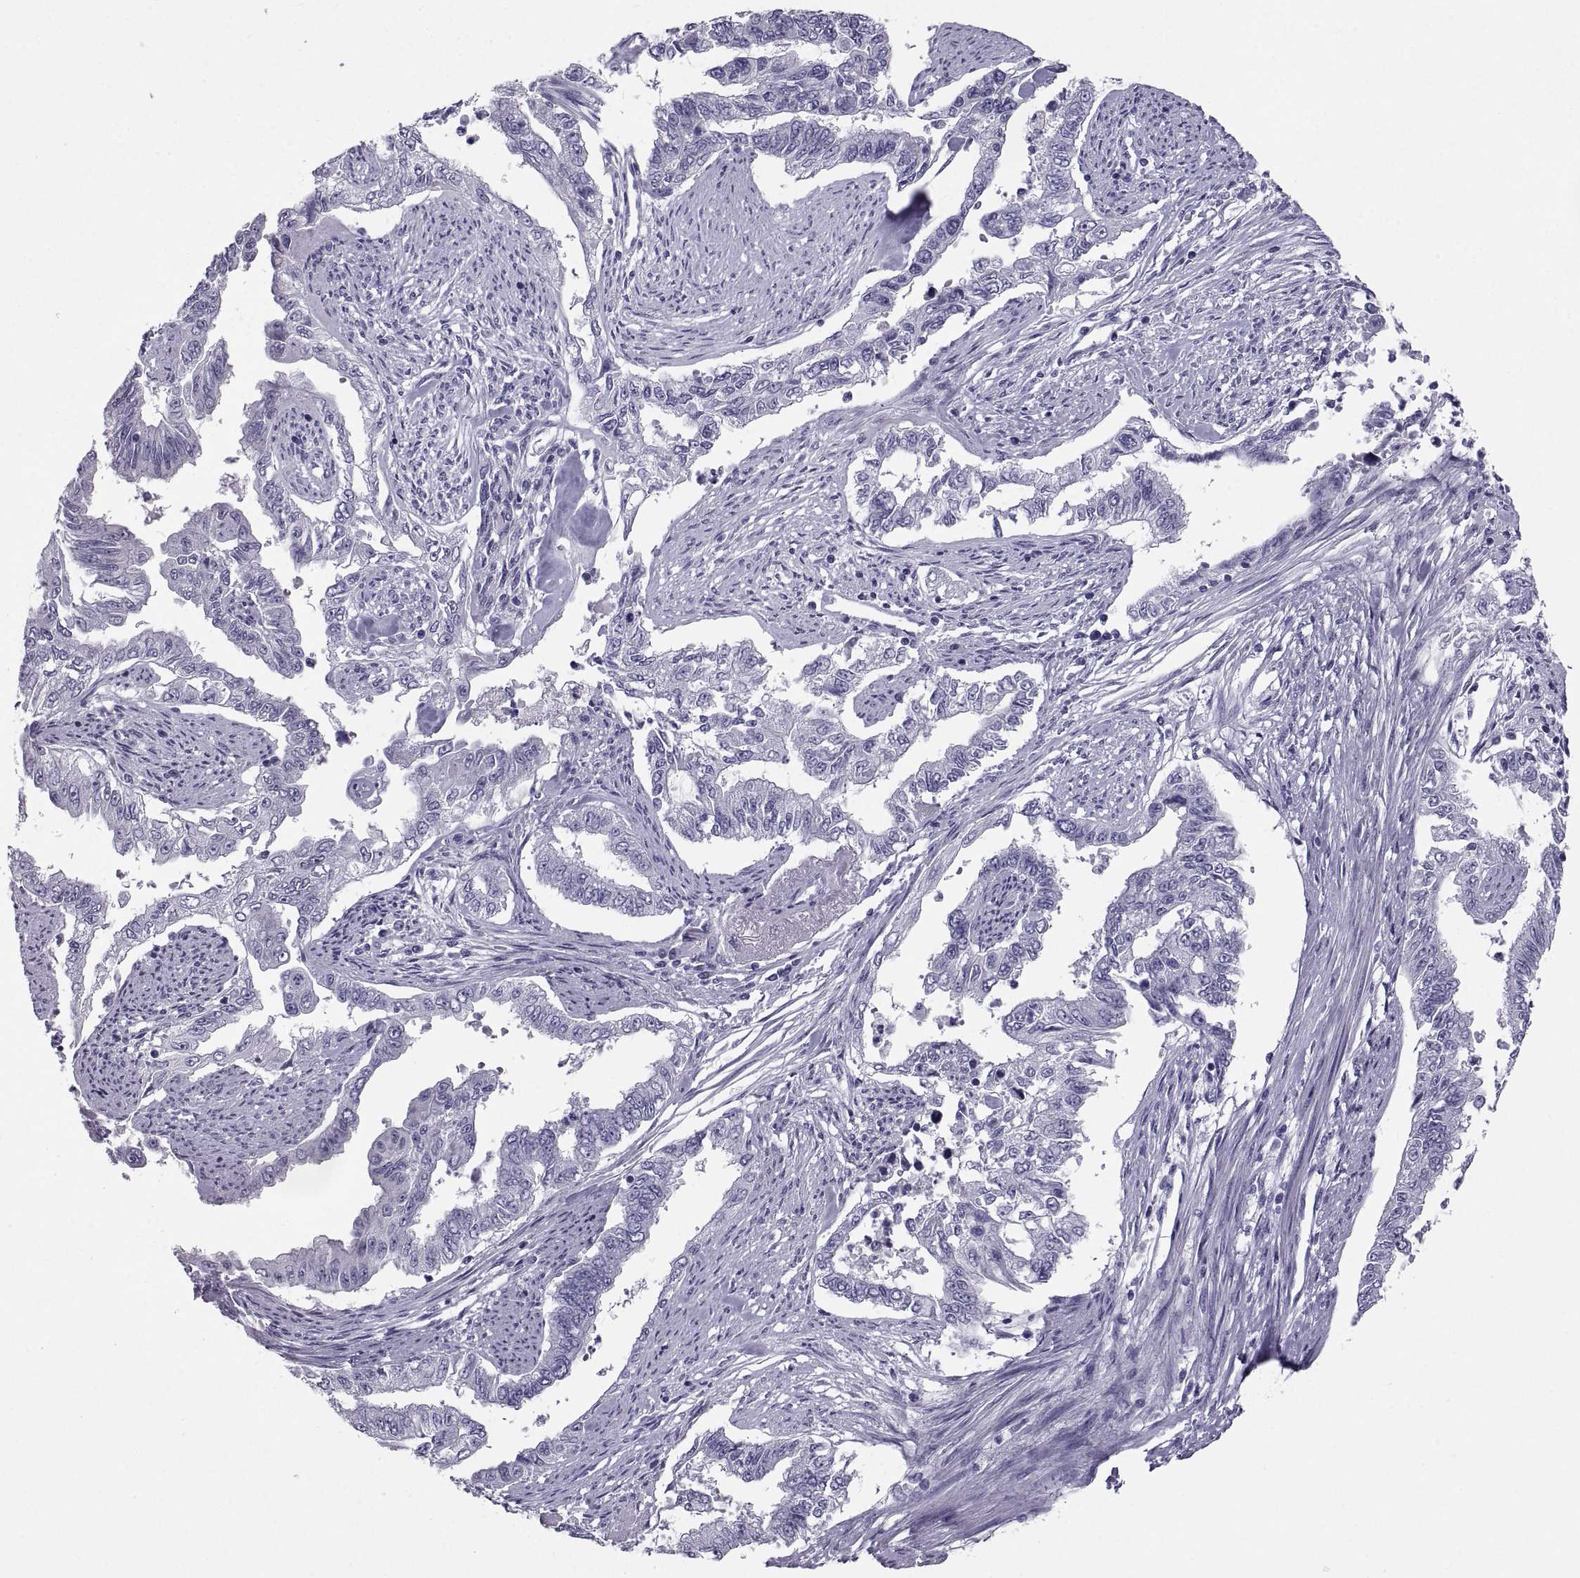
{"staining": {"intensity": "negative", "quantity": "none", "location": "none"}, "tissue": "endometrial cancer", "cell_type": "Tumor cells", "image_type": "cancer", "snomed": [{"axis": "morphology", "description": "Adenocarcinoma, NOS"}, {"axis": "topography", "description": "Uterus"}], "caption": "Tumor cells show no significant positivity in adenocarcinoma (endometrial).", "gene": "PCSK1N", "patient": {"sex": "female", "age": 59}}